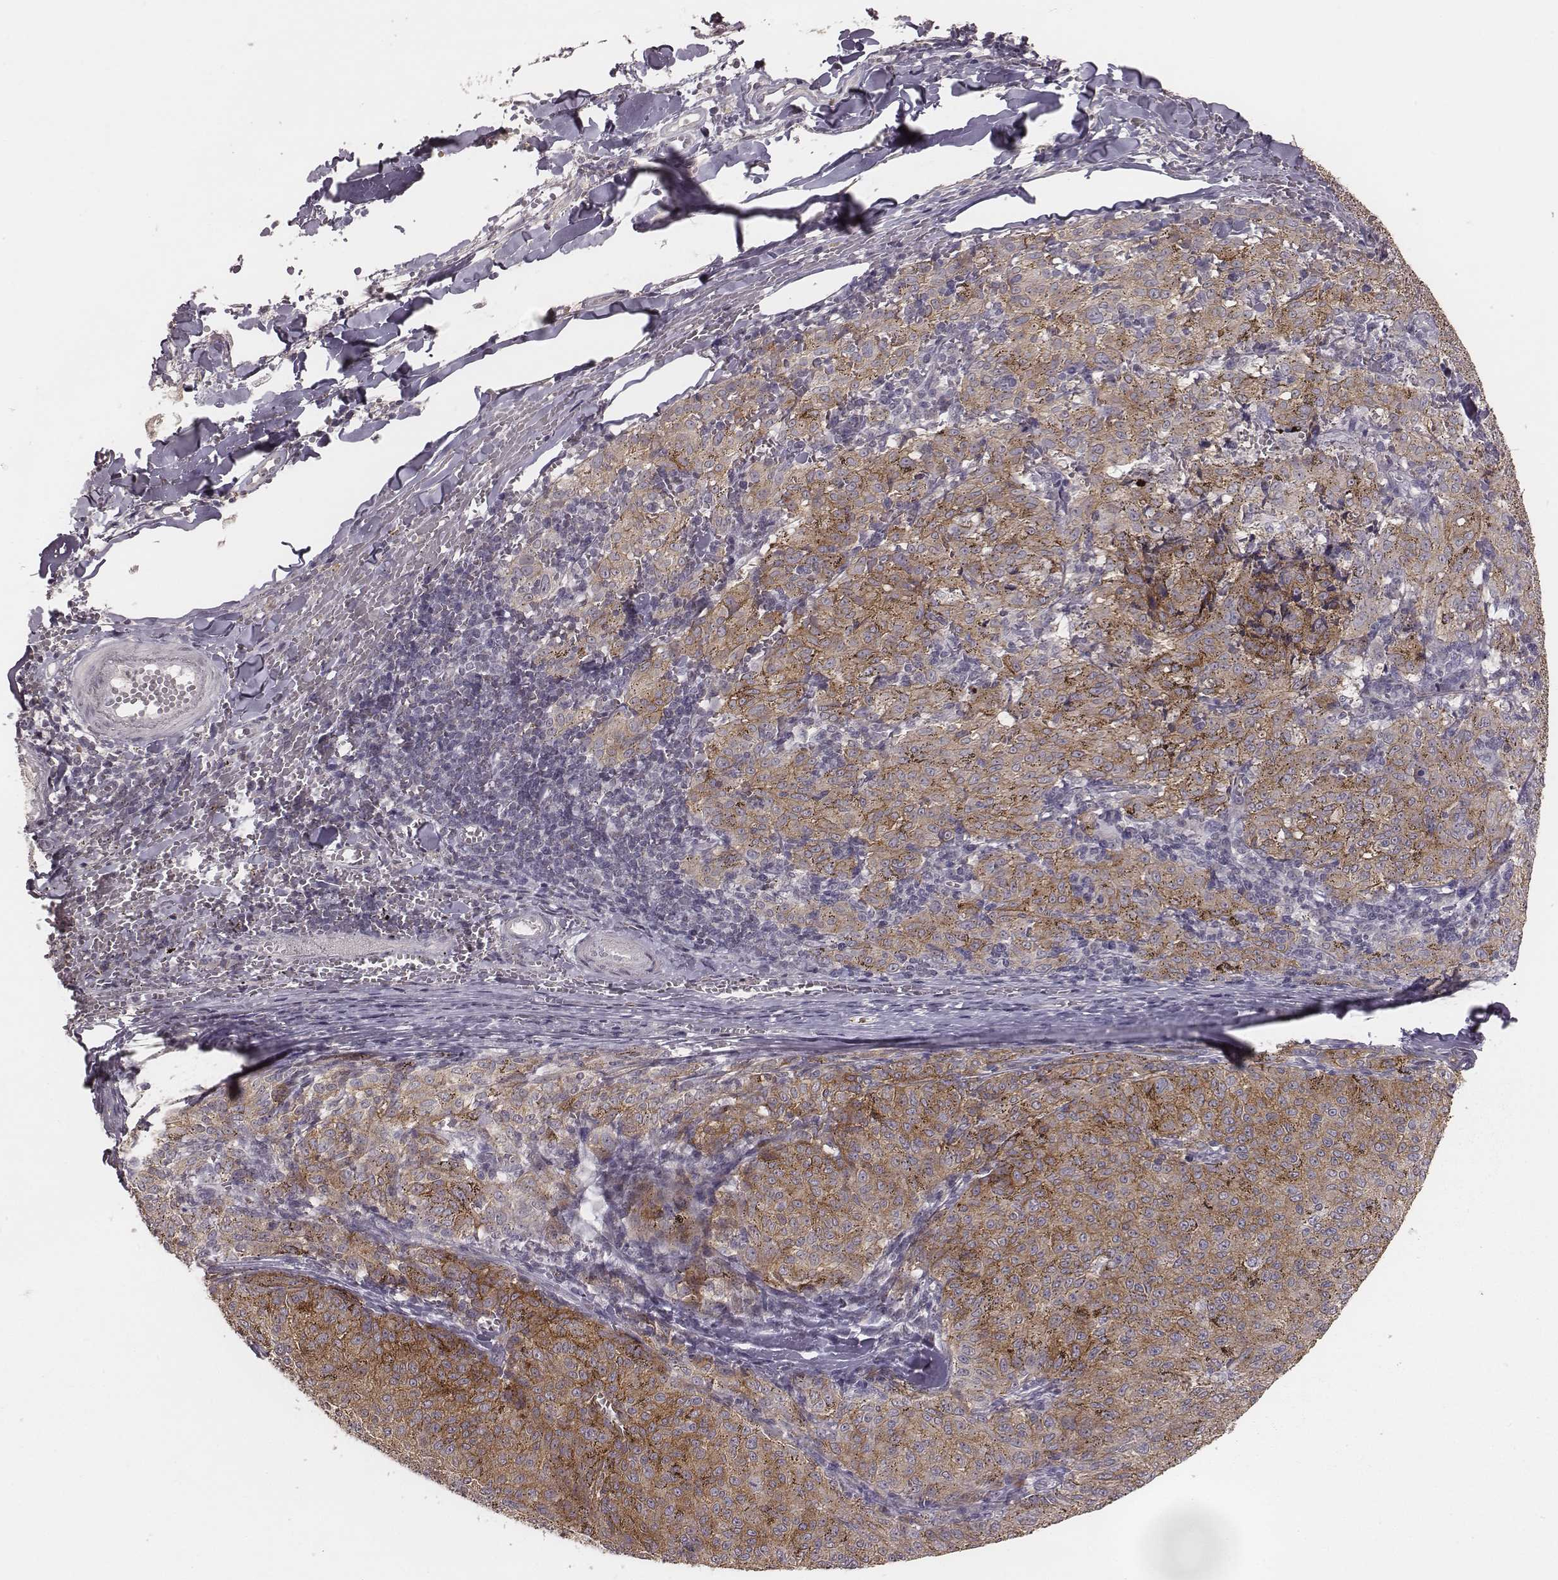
{"staining": {"intensity": "moderate", "quantity": "25%-75%", "location": "cytoplasmic/membranous"}, "tissue": "melanoma", "cell_type": "Tumor cells", "image_type": "cancer", "snomed": [{"axis": "morphology", "description": "Malignant melanoma, NOS"}, {"axis": "topography", "description": "Skin"}], "caption": "An immunohistochemistry micrograph of tumor tissue is shown. Protein staining in brown labels moderate cytoplasmic/membranous positivity in melanoma within tumor cells.", "gene": "SLC7A4", "patient": {"sex": "female", "age": 72}}